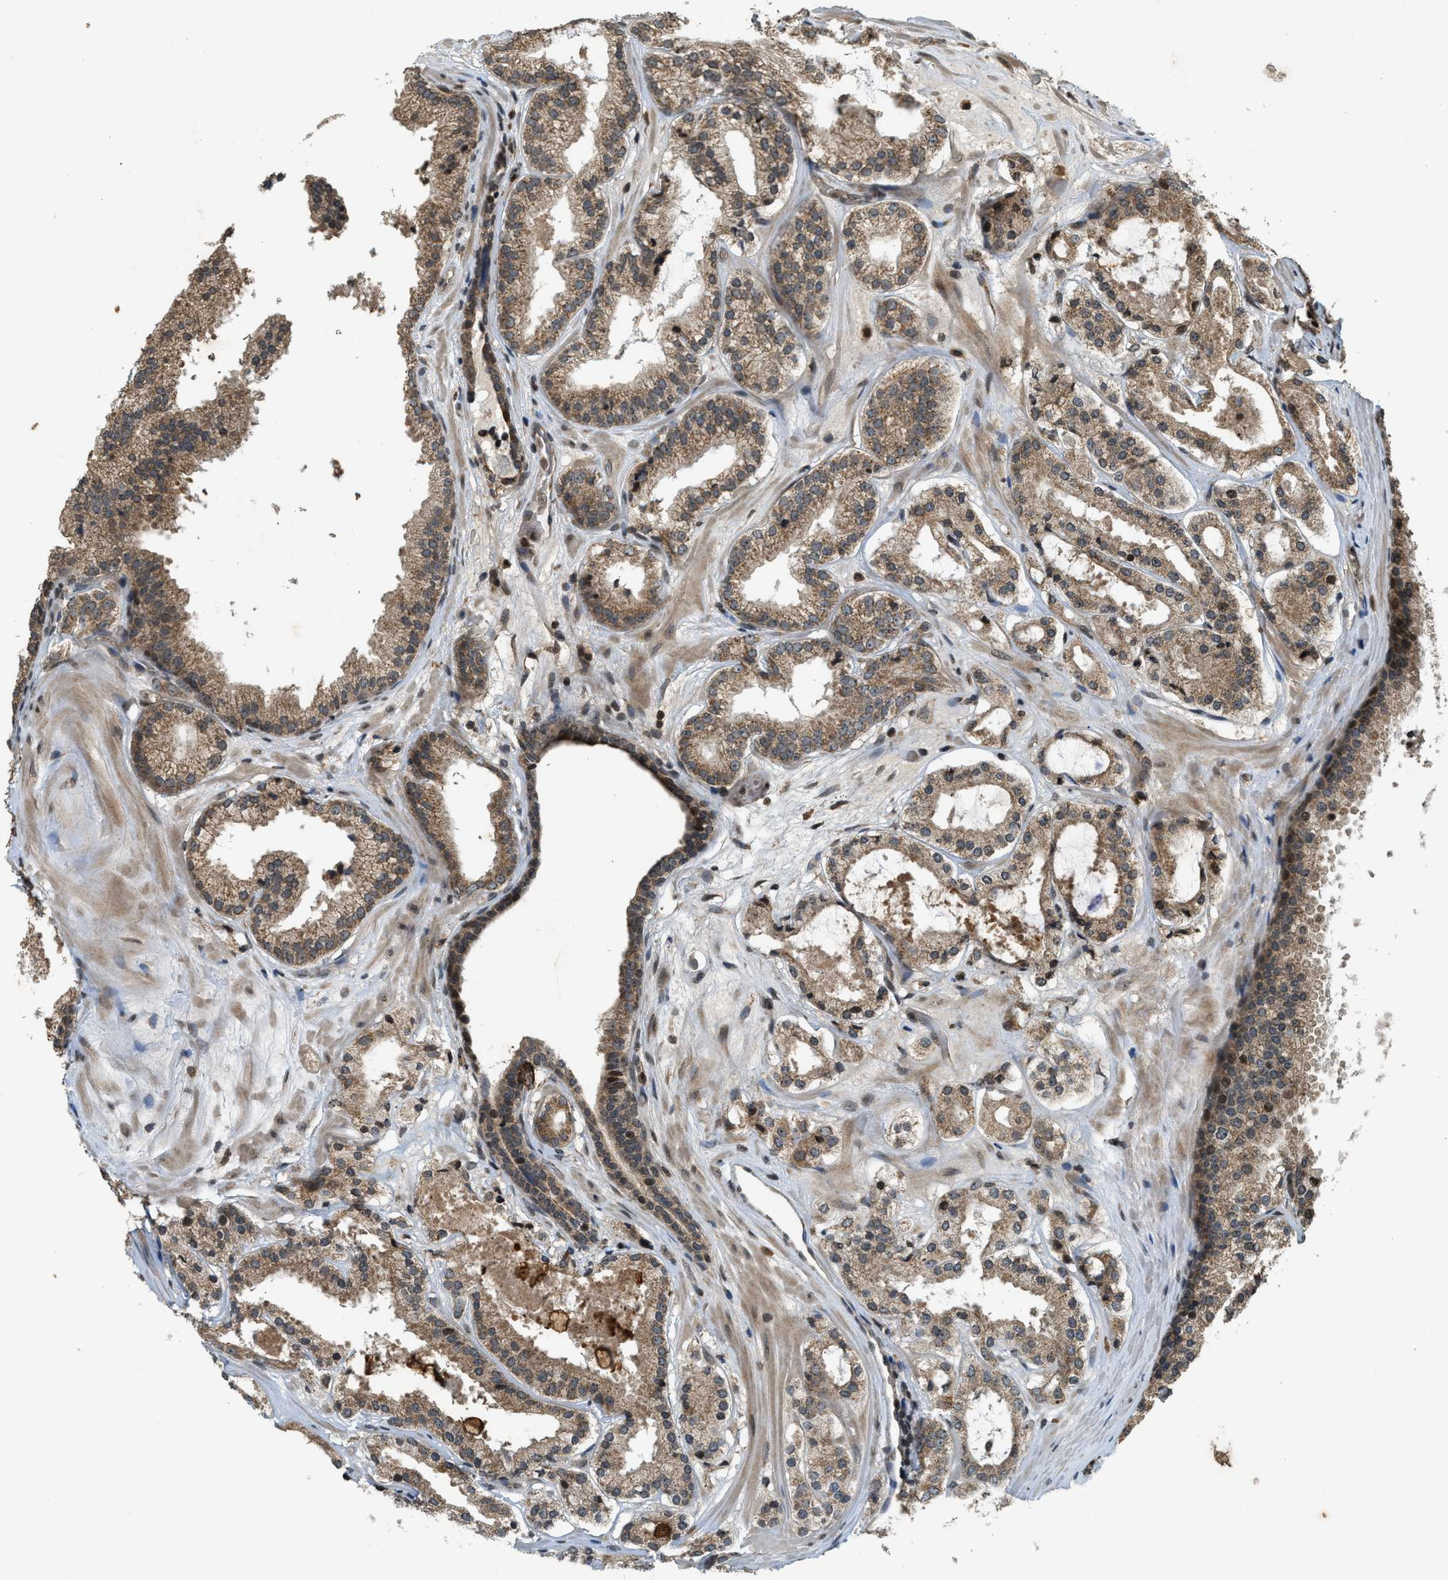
{"staining": {"intensity": "moderate", "quantity": ">75%", "location": "cytoplasmic/membranous"}, "tissue": "prostate cancer", "cell_type": "Tumor cells", "image_type": "cancer", "snomed": [{"axis": "morphology", "description": "Adenocarcinoma, High grade"}, {"axis": "topography", "description": "Prostate"}], "caption": "This image demonstrates prostate cancer stained with immunohistochemistry (IHC) to label a protein in brown. The cytoplasmic/membranous of tumor cells show moderate positivity for the protein. Nuclei are counter-stained blue.", "gene": "SIAH1", "patient": {"sex": "male", "age": 65}}